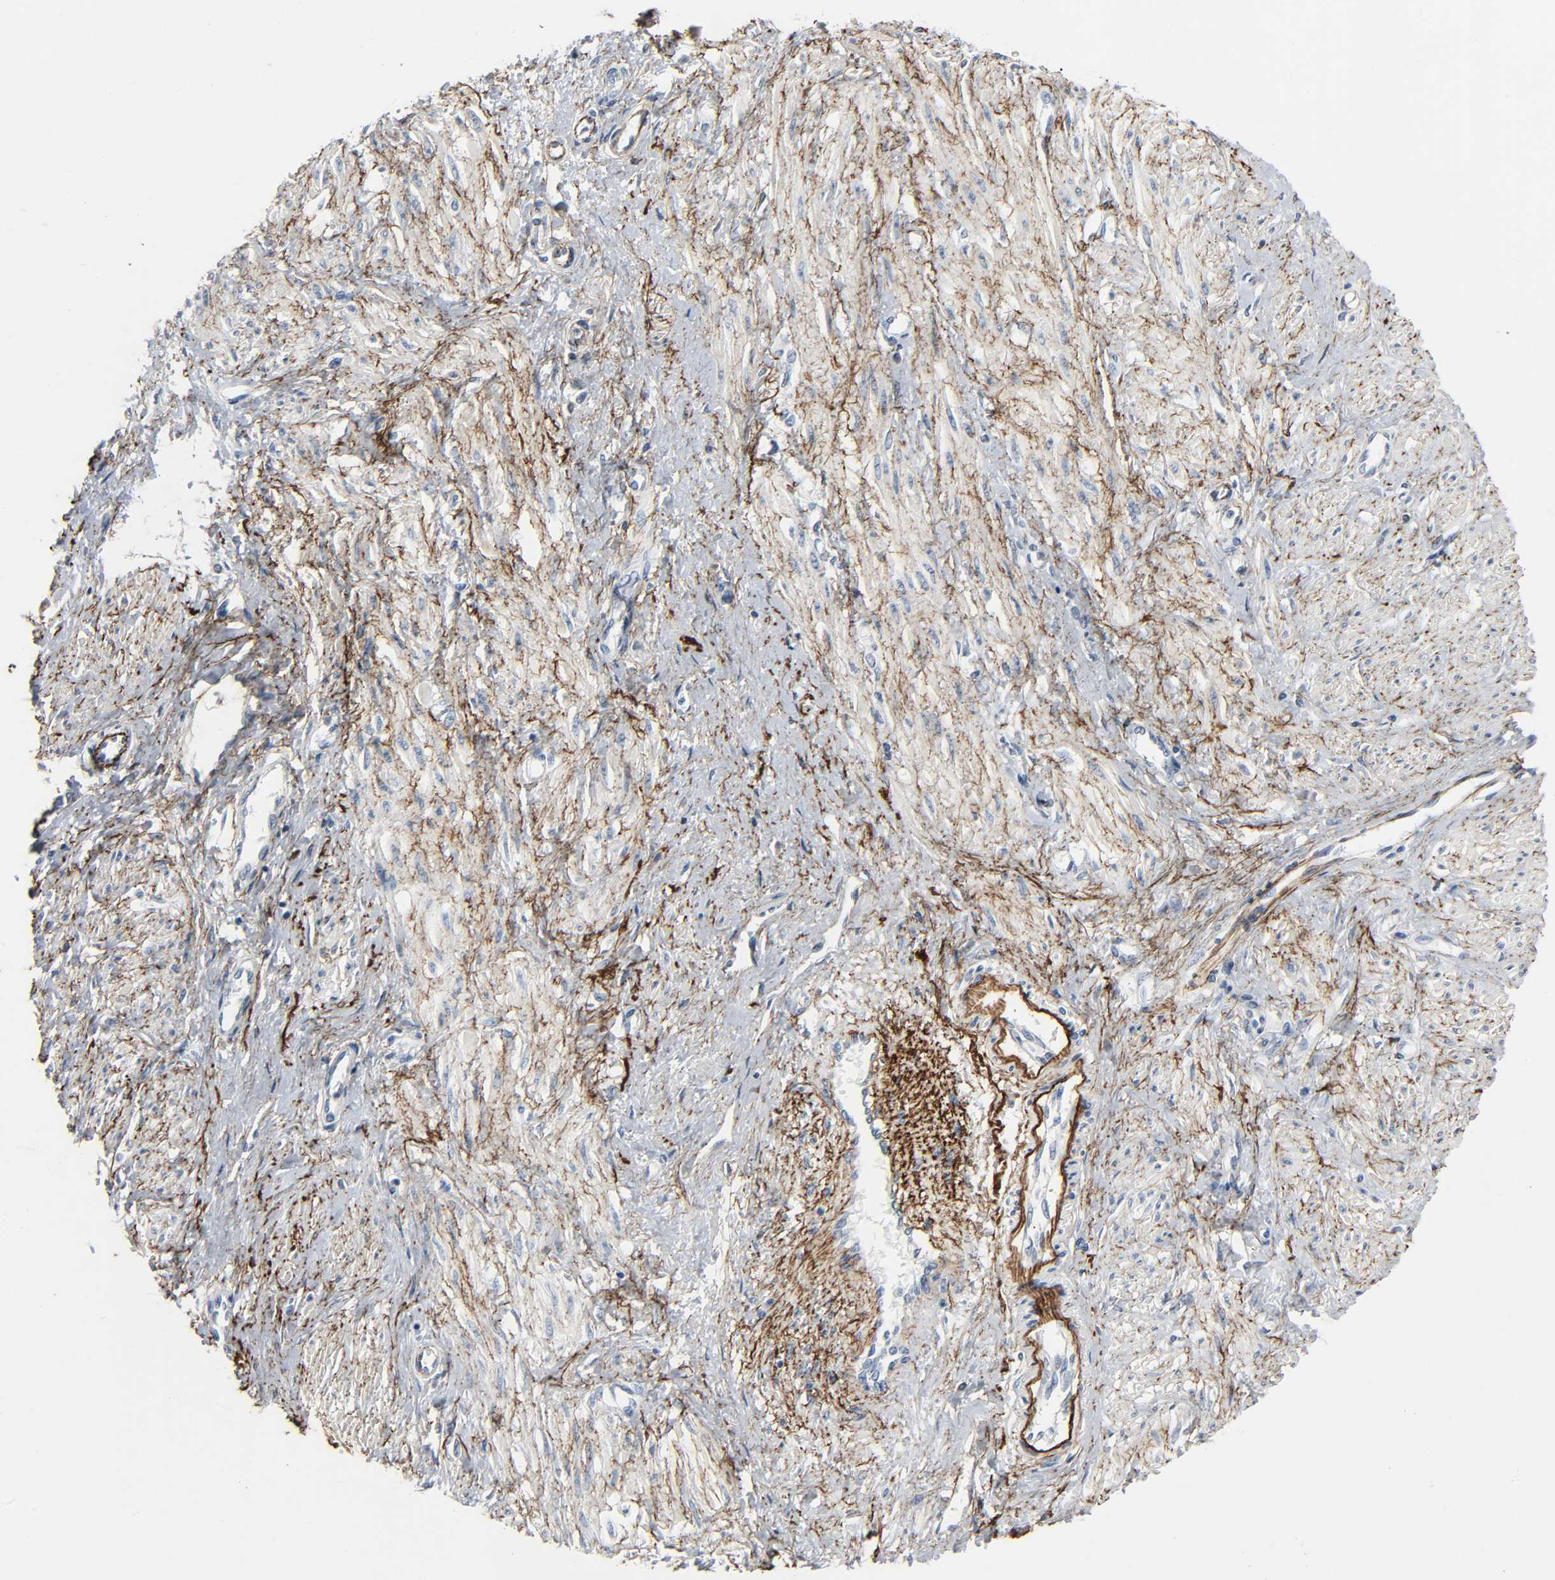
{"staining": {"intensity": "moderate", "quantity": "25%-75%", "location": "cytoplasmic/membranous"}, "tissue": "smooth muscle", "cell_type": "Smooth muscle cells", "image_type": "normal", "snomed": [{"axis": "morphology", "description": "Normal tissue, NOS"}, {"axis": "topography", "description": "Smooth muscle"}, {"axis": "topography", "description": "Uterus"}], "caption": "High-magnification brightfield microscopy of benign smooth muscle stained with DAB (3,3'-diaminobenzidine) (brown) and counterstained with hematoxylin (blue). smooth muscle cells exhibit moderate cytoplasmic/membranous expression is identified in about25%-75% of cells. (Brightfield microscopy of DAB IHC at high magnification).", "gene": "FBLN5", "patient": {"sex": "female", "age": 39}}